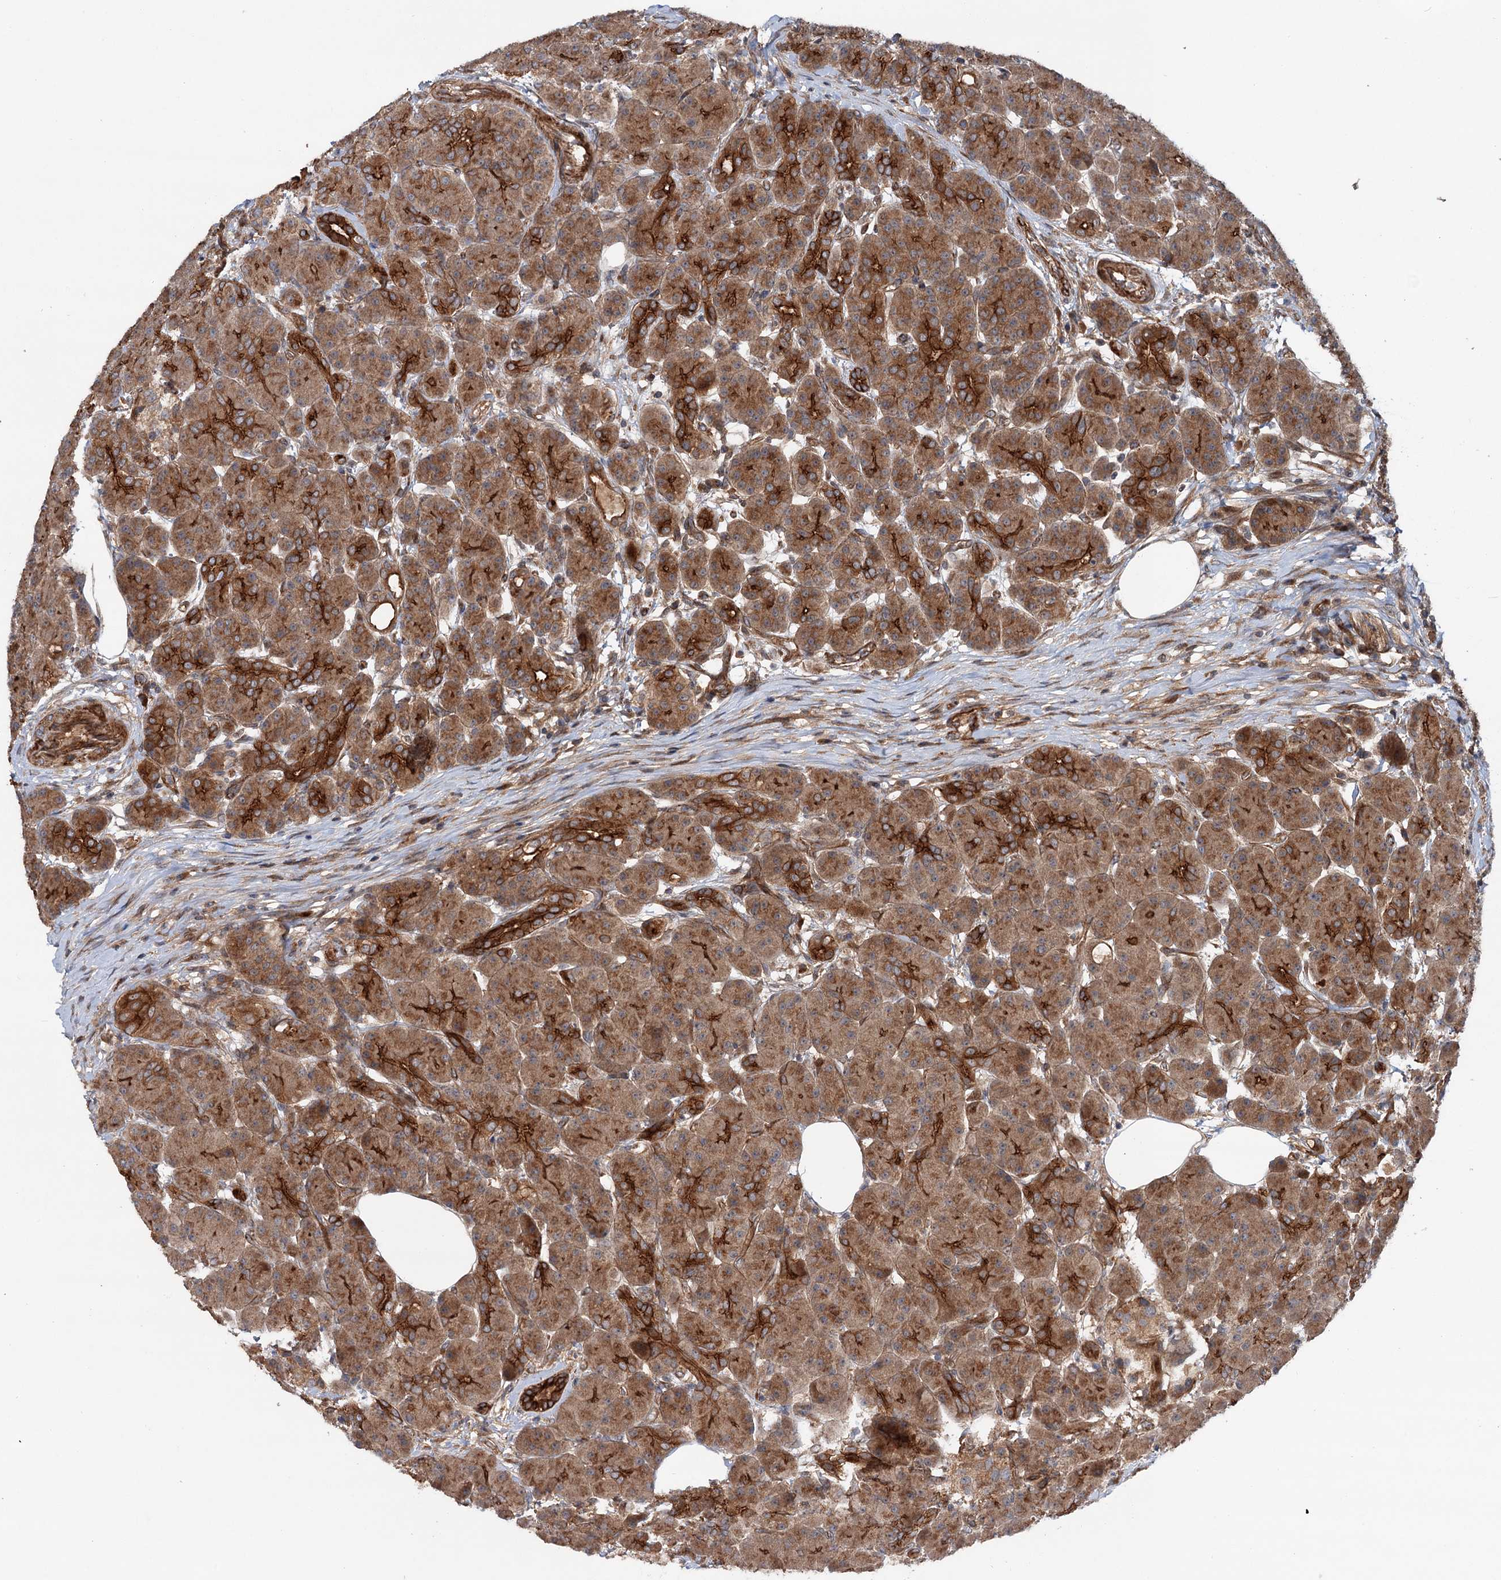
{"staining": {"intensity": "strong", "quantity": ">75%", "location": "cytoplasmic/membranous"}, "tissue": "pancreas", "cell_type": "Exocrine glandular cells", "image_type": "normal", "snomed": [{"axis": "morphology", "description": "Normal tissue, NOS"}, {"axis": "topography", "description": "Pancreas"}], "caption": "The immunohistochemical stain shows strong cytoplasmic/membranous positivity in exocrine glandular cells of normal pancreas. The staining was performed using DAB (3,3'-diaminobenzidine), with brown indicating positive protein expression. Nuclei are stained blue with hematoxylin.", "gene": "ADGRG4", "patient": {"sex": "male", "age": 63}}